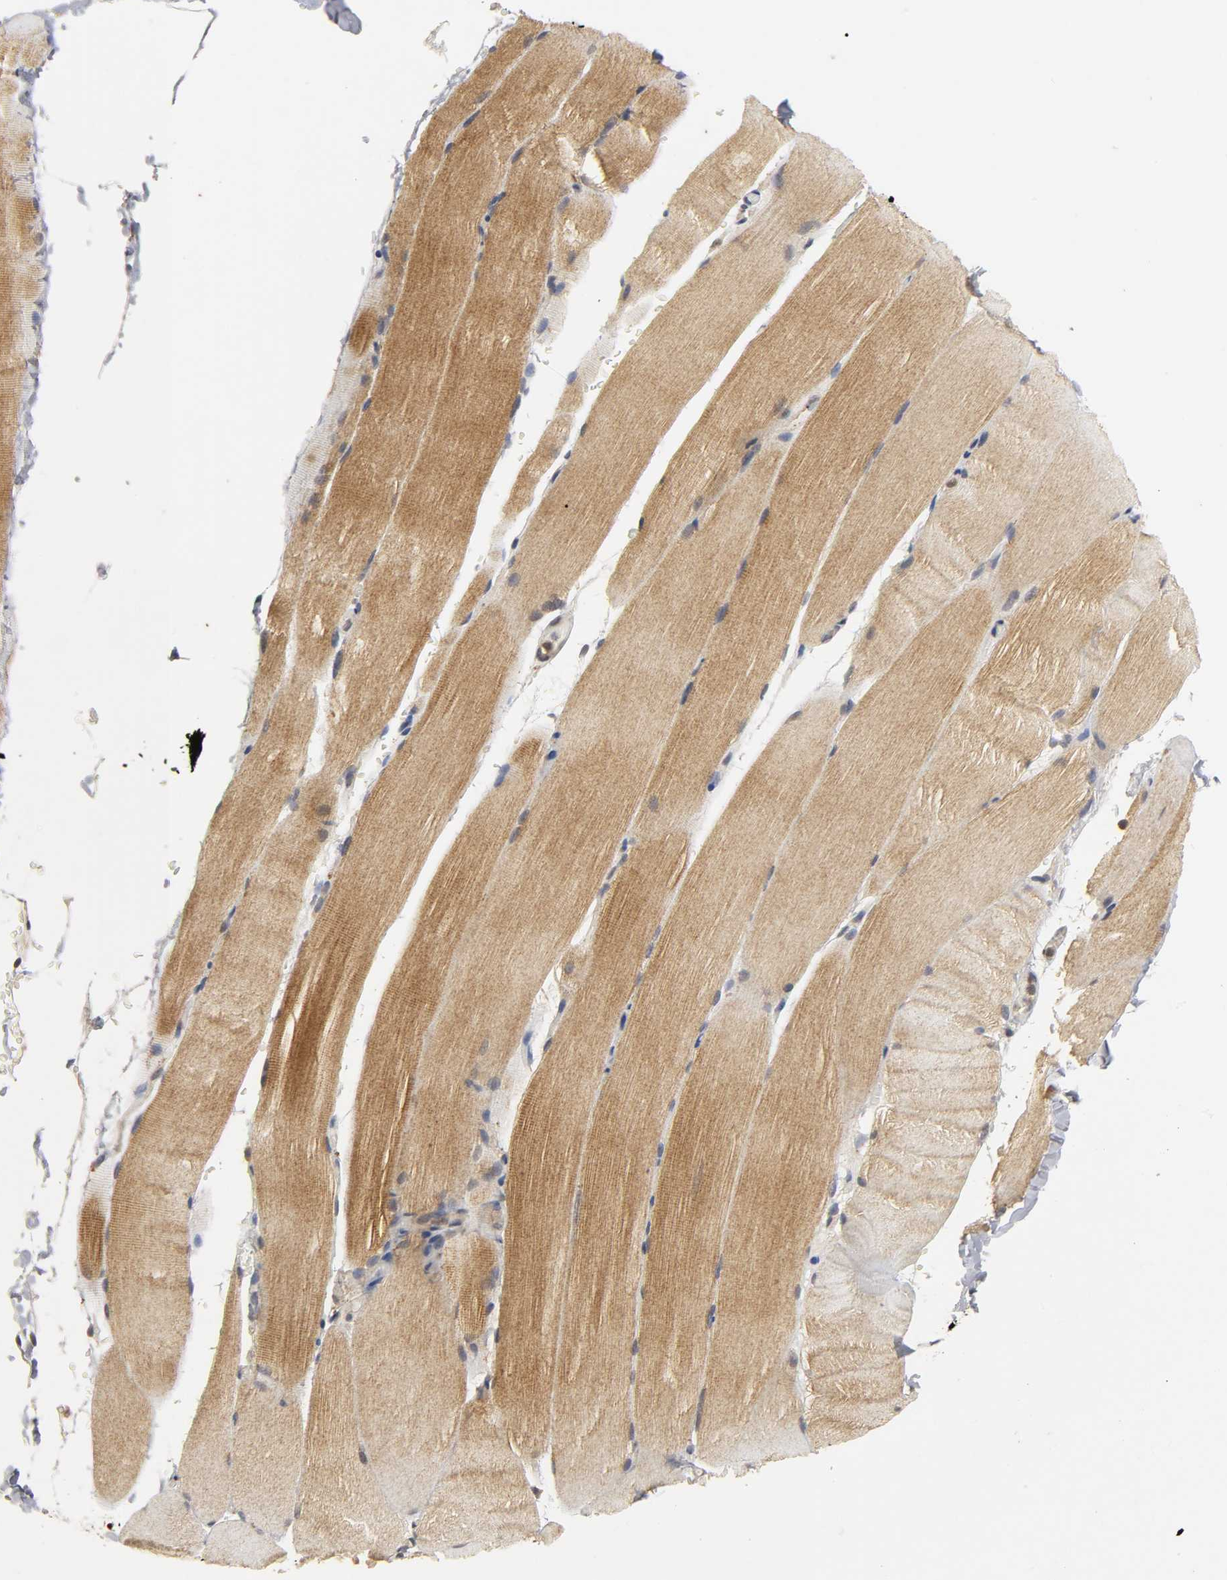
{"staining": {"intensity": "moderate", "quantity": "25%-75%", "location": "cytoplasmic/membranous"}, "tissue": "skeletal muscle", "cell_type": "Myocytes", "image_type": "normal", "snomed": [{"axis": "morphology", "description": "Normal tissue, NOS"}, {"axis": "topography", "description": "Skeletal muscle"}, {"axis": "topography", "description": "Parathyroid gland"}], "caption": "Immunohistochemical staining of benign skeletal muscle exhibits 25%-75% levels of moderate cytoplasmic/membranous protein expression in approximately 25%-75% of myocytes.", "gene": "TRAF6", "patient": {"sex": "female", "age": 37}}